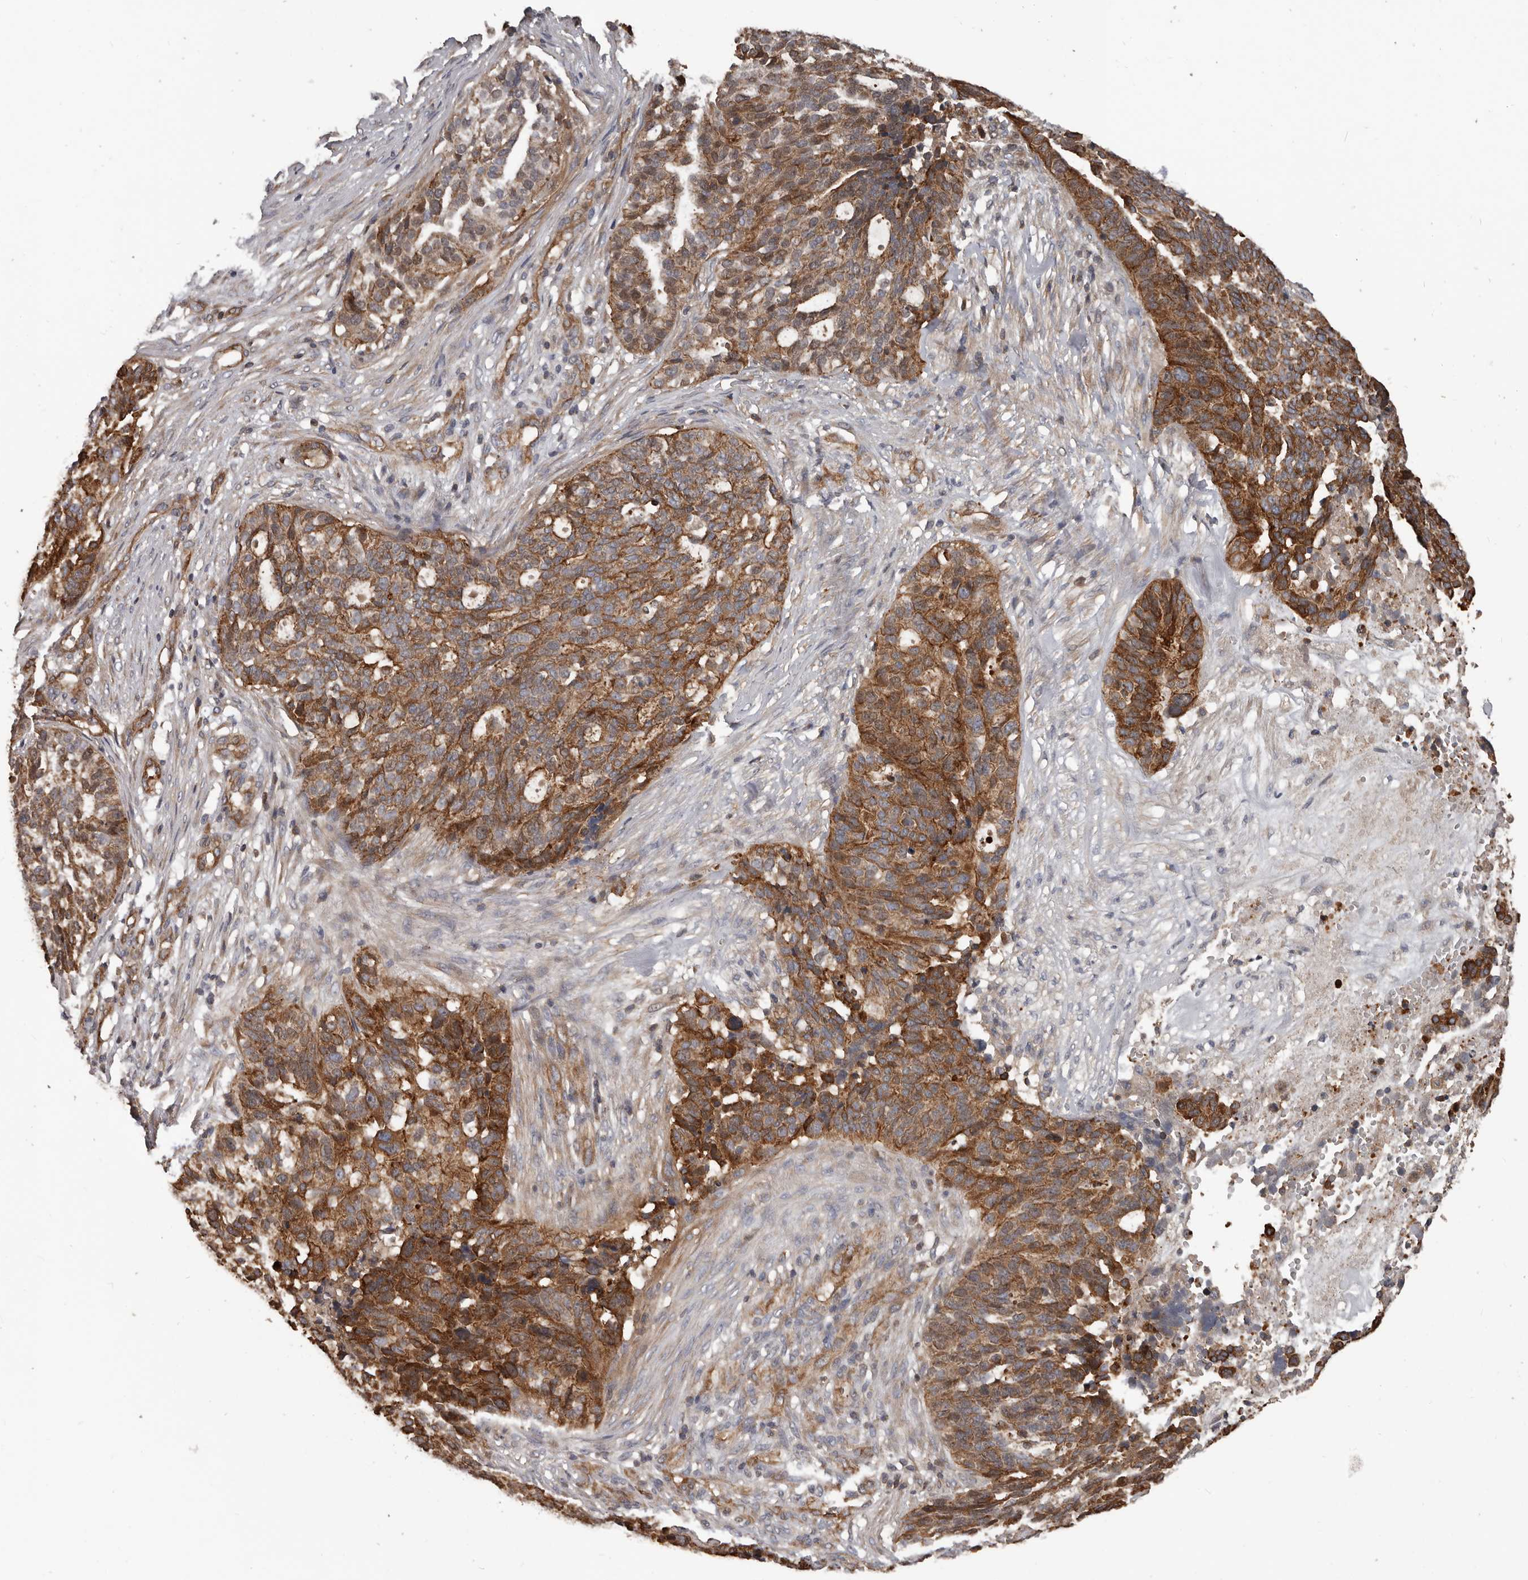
{"staining": {"intensity": "strong", "quantity": ">75%", "location": "cytoplasmic/membranous"}, "tissue": "ovarian cancer", "cell_type": "Tumor cells", "image_type": "cancer", "snomed": [{"axis": "morphology", "description": "Cystadenocarcinoma, serous, NOS"}, {"axis": "topography", "description": "Ovary"}], "caption": "A high-resolution photomicrograph shows immunohistochemistry staining of ovarian cancer, which demonstrates strong cytoplasmic/membranous staining in about >75% of tumor cells.", "gene": "PNRC2", "patient": {"sex": "female", "age": 59}}